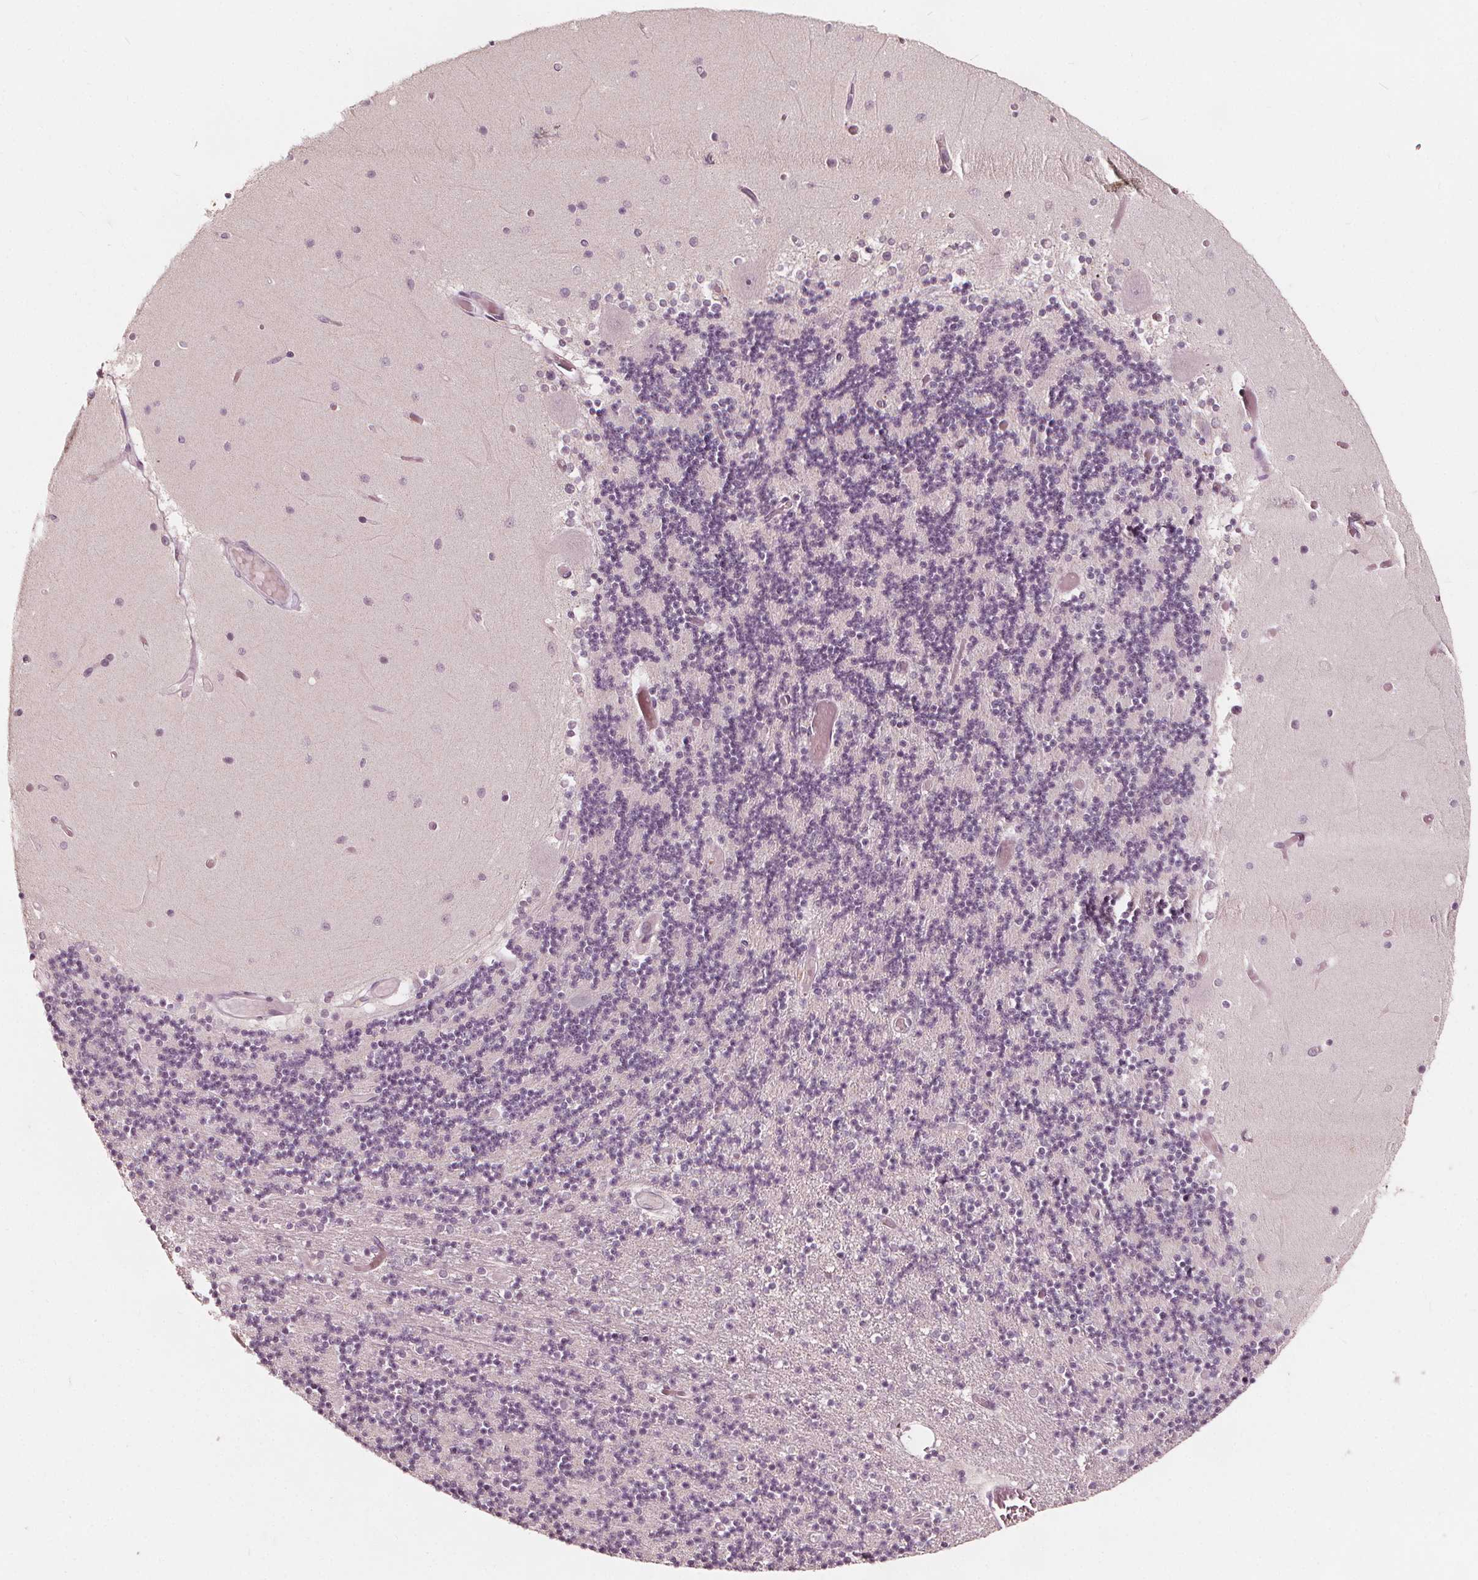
{"staining": {"intensity": "negative", "quantity": "none", "location": "none"}, "tissue": "cerebellum", "cell_type": "Cells in granular layer", "image_type": "normal", "snomed": [{"axis": "morphology", "description": "Normal tissue, NOS"}, {"axis": "topography", "description": "Cerebellum"}], "caption": "This is a histopathology image of immunohistochemistry (IHC) staining of benign cerebellum, which shows no staining in cells in granular layer.", "gene": "NPC1L1", "patient": {"sex": "female", "age": 28}}